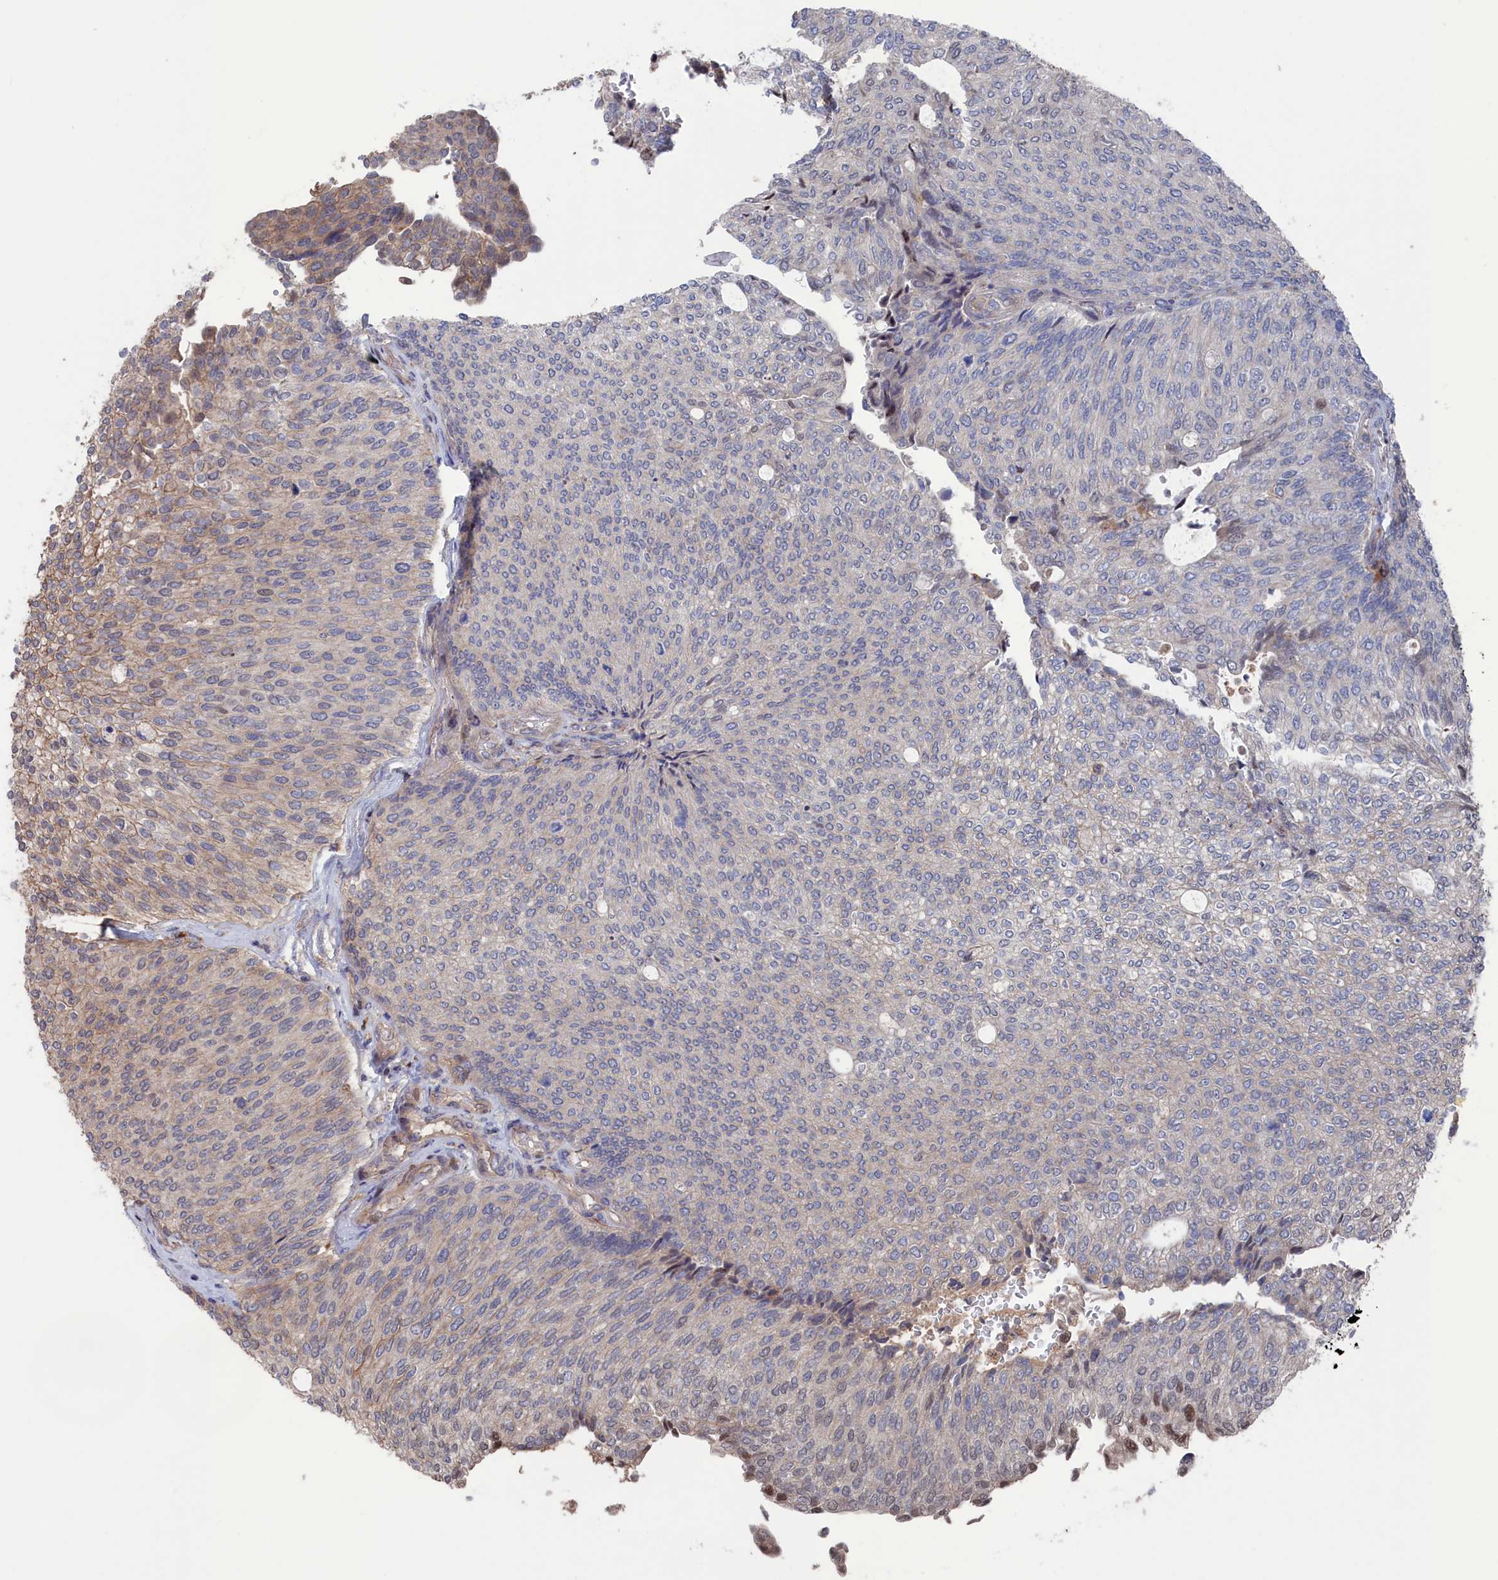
{"staining": {"intensity": "weak", "quantity": "<25%", "location": "cytoplasmic/membranous"}, "tissue": "urothelial cancer", "cell_type": "Tumor cells", "image_type": "cancer", "snomed": [{"axis": "morphology", "description": "Urothelial carcinoma, Low grade"}, {"axis": "topography", "description": "Urinary bladder"}], "caption": "This is an immunohistochemistry (IHC) image of human urothelial carcinoma (low-grade). There is no expression in tumor cells.", "gene": "PLA2G15", "patient": {"sex": "female", "age": 79}}